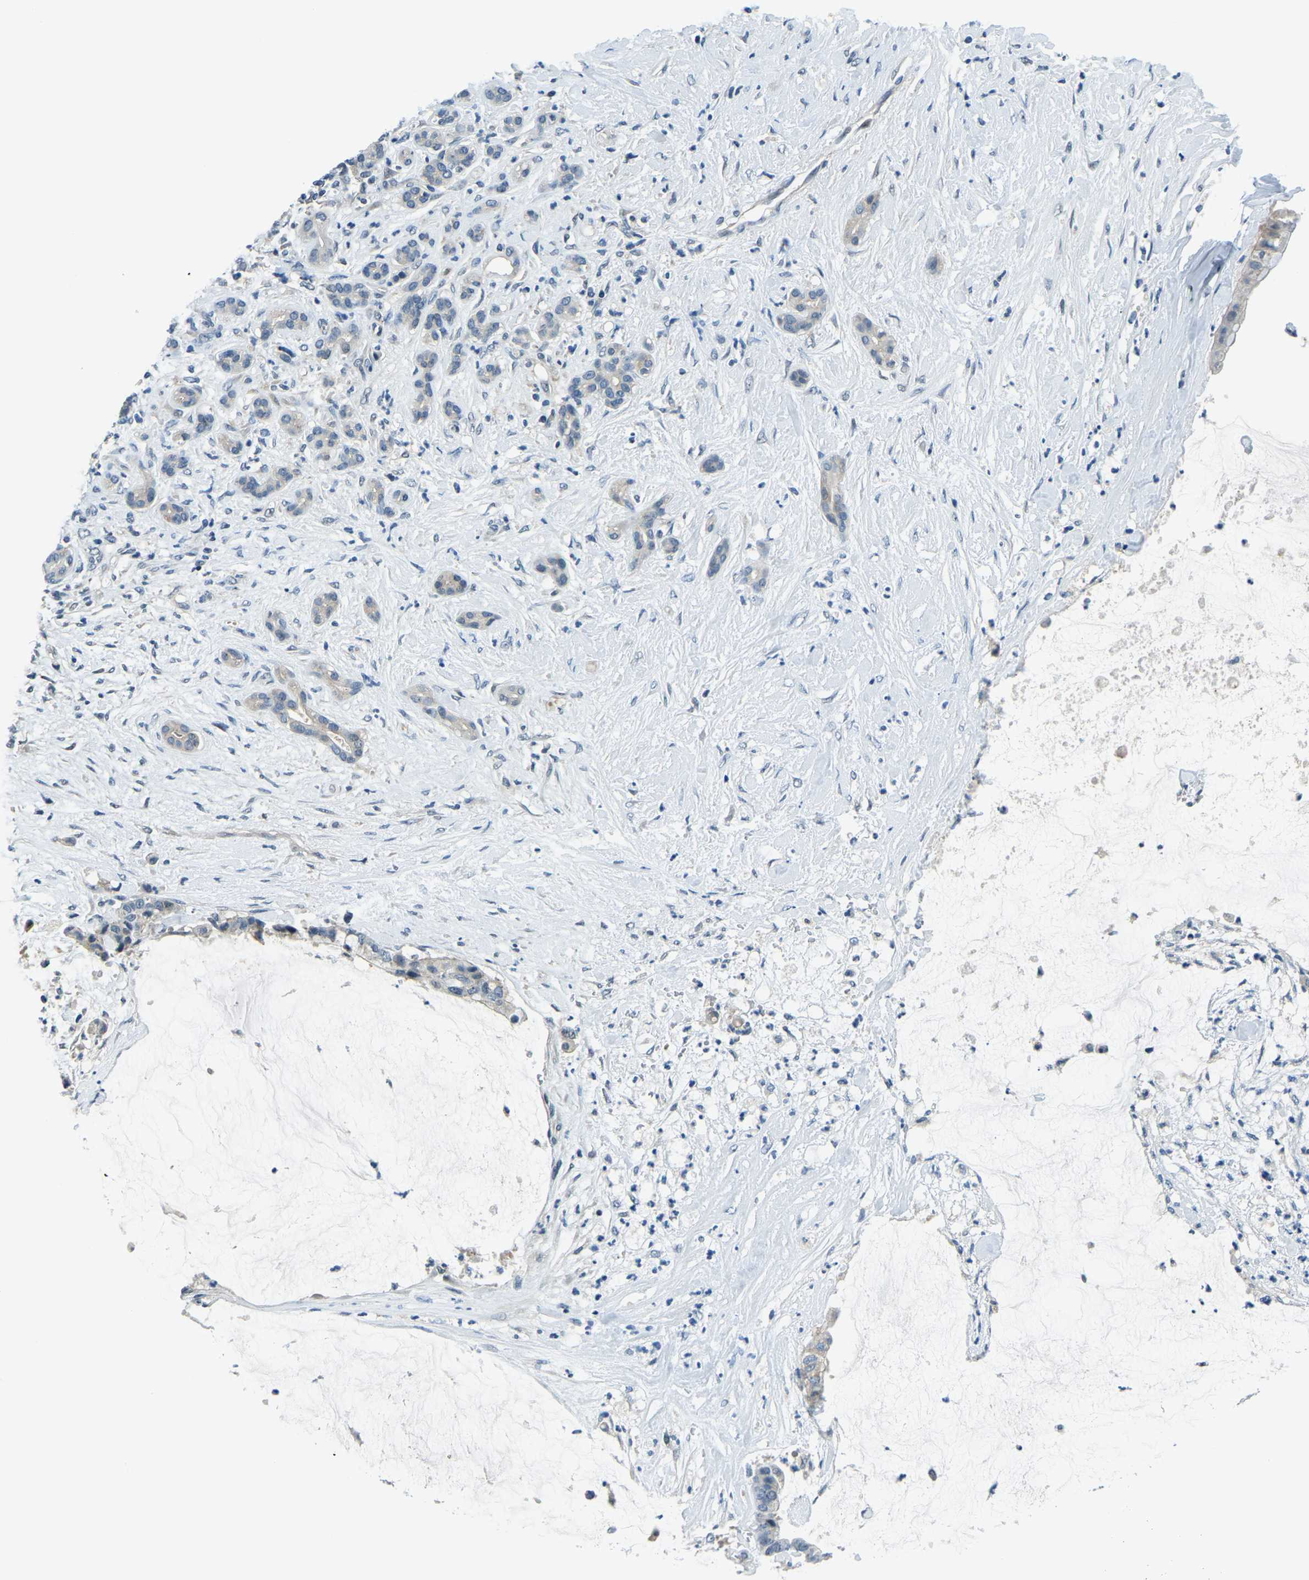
{"staining": {"intensity": "negative", "quantity": "none", "location": "none"}, "tissue": "pancreatic cancer", "cell_type": "Tumor cells", "image_type": "cancer", "snomed": [{"axis": "morphology", "description": "Adenocarcinoma, NOS"}, {"axis": "topography", "description": "Pancreas"}], "caption": "DAB (3,3'-diaminobenzidine) immunohistochemical staining of human pancreatic cancer demonstrates no significant expression in tumor cells.", "gene": "RRP1", "patient": {"sex": "male", "age": 41}}